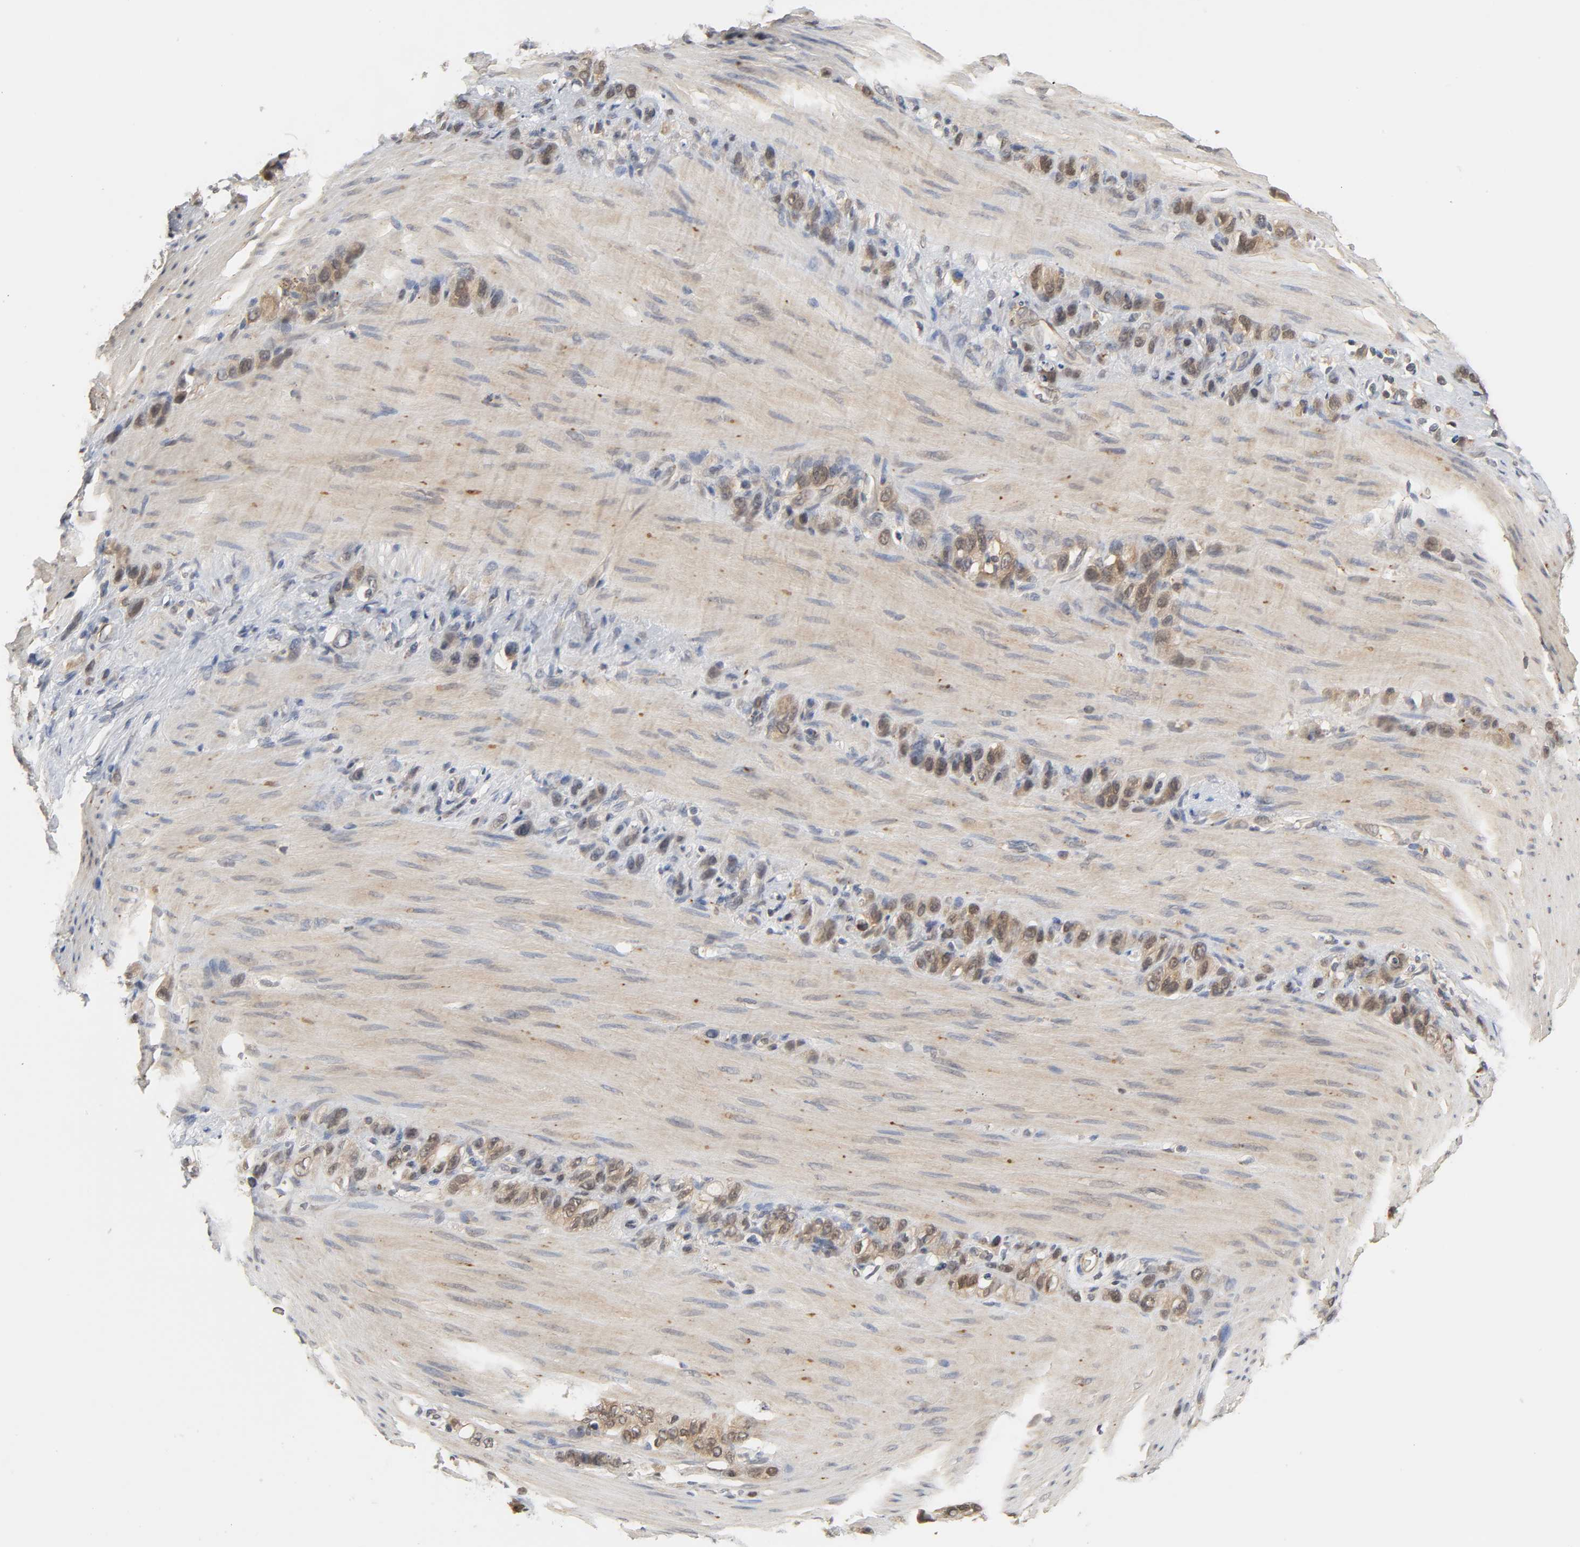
{"staining": {"intensity": "moderate", "quantity": ">75%", "location": "cytoplasmic/membranous"}, "tissue": "stomach cancer", "cell_type": "Tumor cells", "image_type": "cancer", "snomed": [{"axis": "morphology", "description": "Normal tissue, NOS"}, {"axis": "morphology", "description": "Adenocarcinoma, NOS"}, {"axis": "morphology", "description": "Adenocarcinoma, High grade"}, {"axis": "topography", "description": "Stomach, upper"}, {"axis": "topography", "description": "Stomach"}], "caption": "Protein analysis of stomach cancer tissue reveals moderate cytoplasmic/membranous staining in approximately >75% of tumor cells. Ihc stains the protein in brown and the nuclei are stained blue.", "gene": "MIF", "patient": {"sex": "female", "age": 65}}